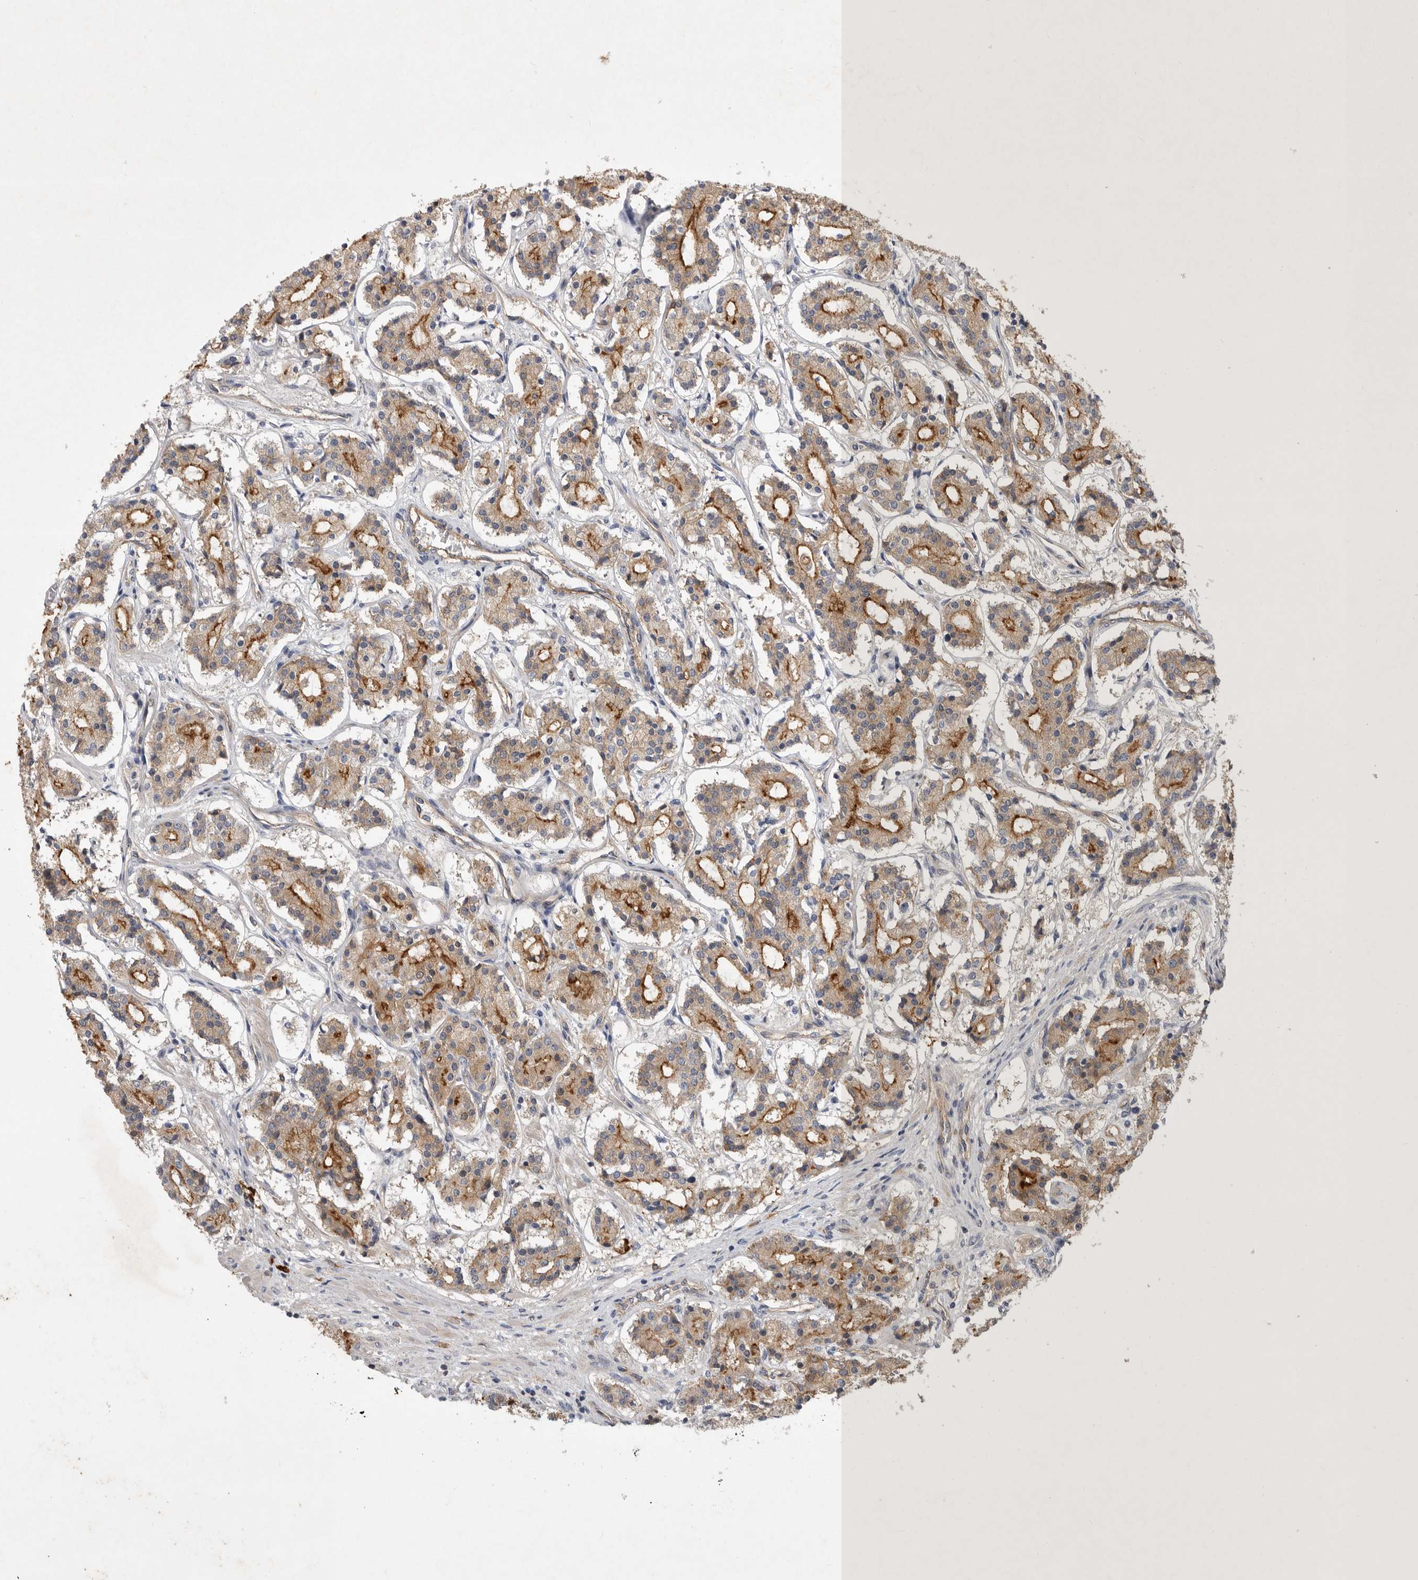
{"staining": {"intensity": "moderate", "quantity": ">75%", "location": "cytoplasmic/membranous"}, "tissue": "prostate cancer", "cell_type": "Tumor cells", "image_type": "cancer", "snomed": [{"axis": "morphology", "description": "Adenocarcinoma, High grade"}, {"axis": "topography", "description": "Prostate"}], "caption": "Moderate cytoplasmic/membranous staining for a protein is identified in approximately >75% of tumor cells of prostate cancer (high-grade adenocarcinoma) using immunohistochemistry (IHC).", "gene": "MLPH", "patient": {"sex": "male", "age": 60}}